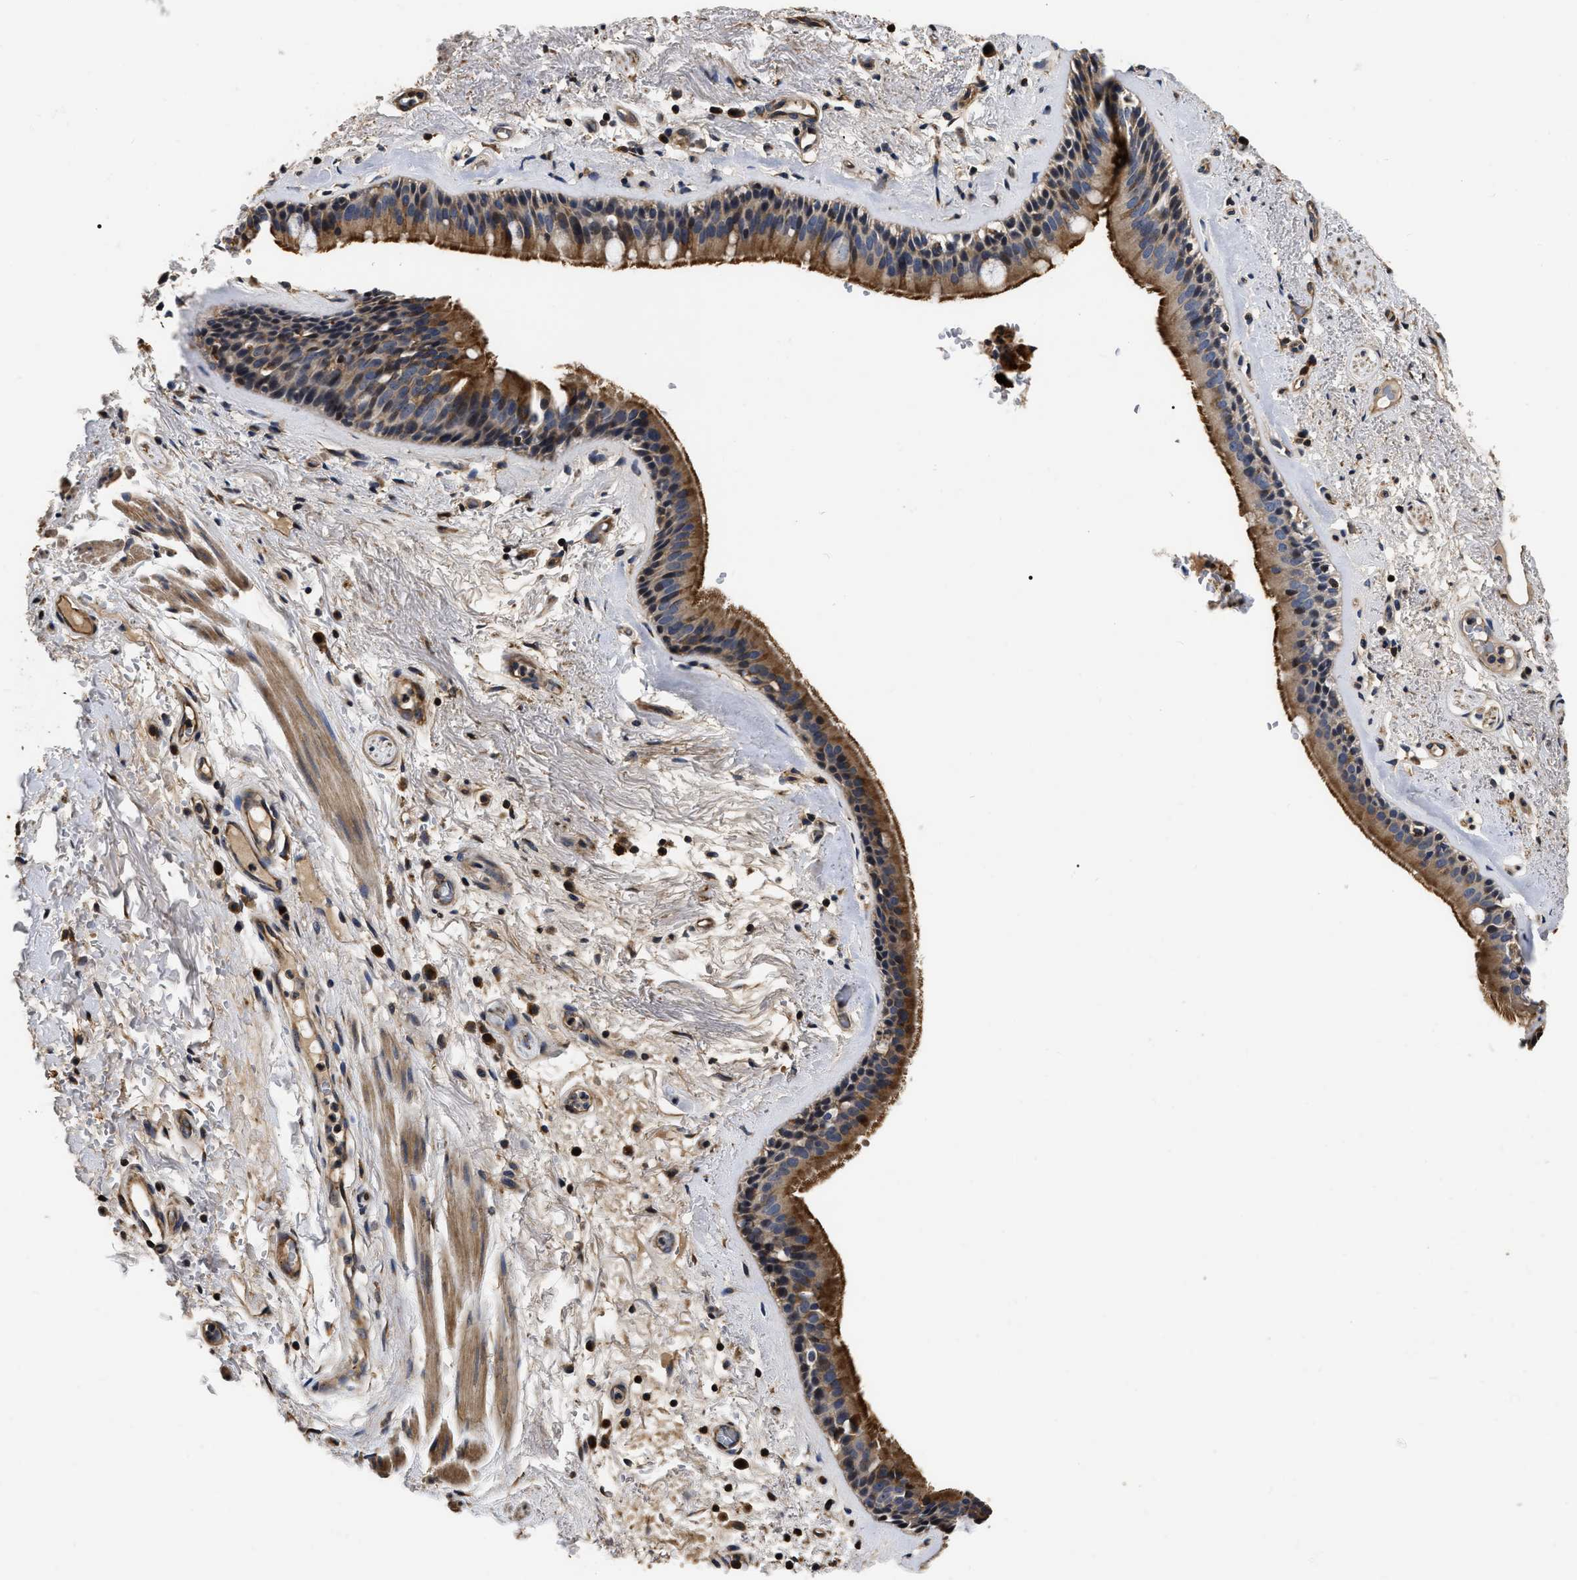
{"staining": {"intensity": "strong", "quantity": ">75%", "location": "cytoplasmic/membranous"}, "tissue": "bronchus", "cell_type": "Respiratory epithelial cells", "image_type": "normal", "snomed": [{"axis": "morphology", "description": "Normal tissue, NOS"}, {"axis": "topography", "description": "Cartilage tissue"}], "caption": "Respiratory epithelial cells demonstrate high levels of strong cytoplasmic/membranous staining in approximately >75% of cells in unremarkable human bronchus. (Brightfield microscopy of DAB IHC at high magnification).", "gene": "ABCG8", "patient": {"sex": "female", "age": 63}}